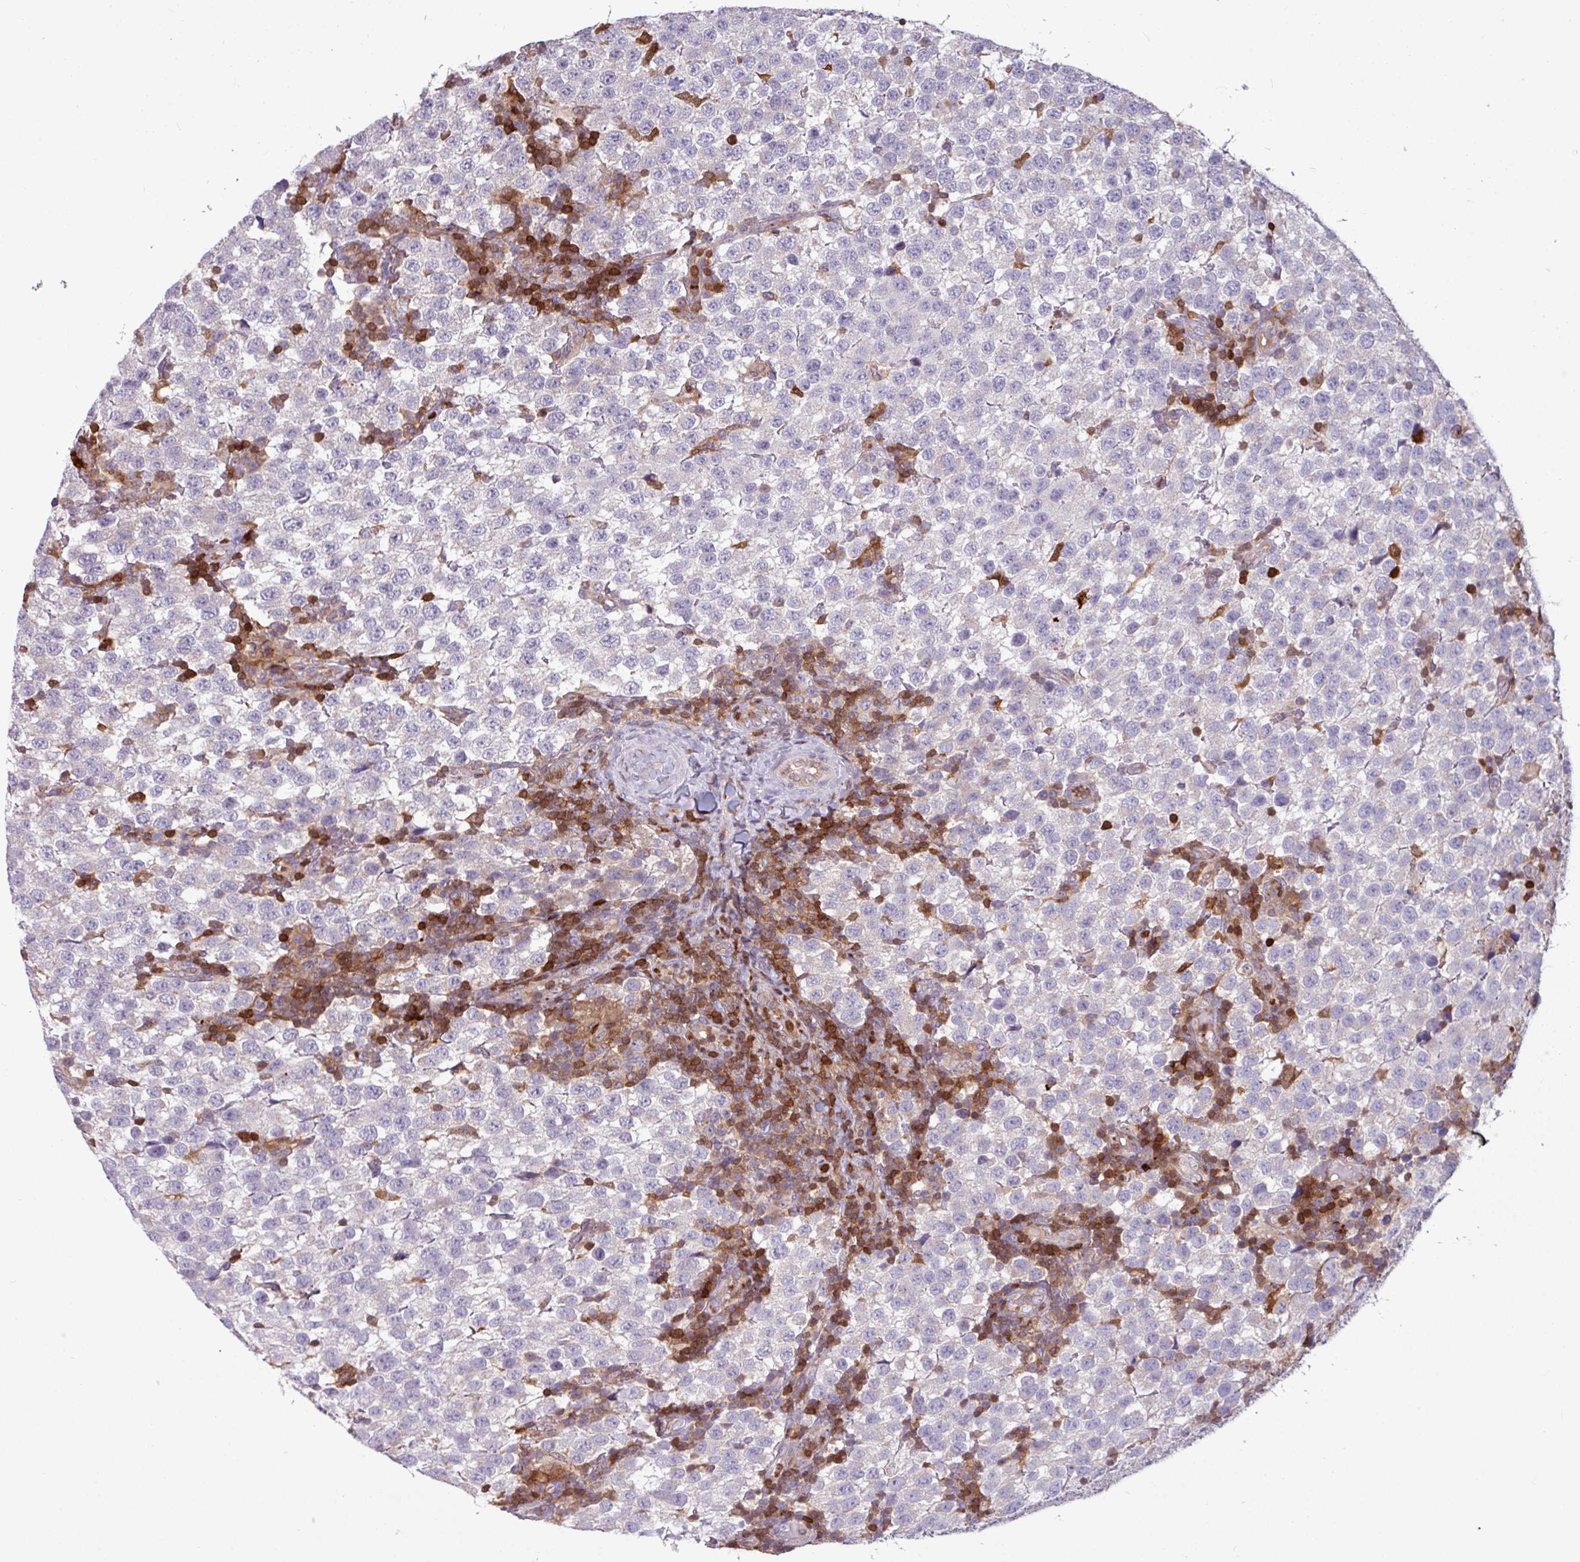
{"staining": {"intensity": "negative", "quantity": "none", "location": "none"}, "tissue": "testis cancer", "cell_type": "Tumor cells", "image_type": "cancer", "snomed": [{"axis": "morphology", "description": "Seminoma, NOS"}, {"axis": "topography", "description": "Testis"}], "caption": "Immunohistochemical staining of human seminoma (testis) exhibits no significant positivity in tumor cells.", "gene": "SEC61G", "patient": {"sex": "male", "age": 34}}